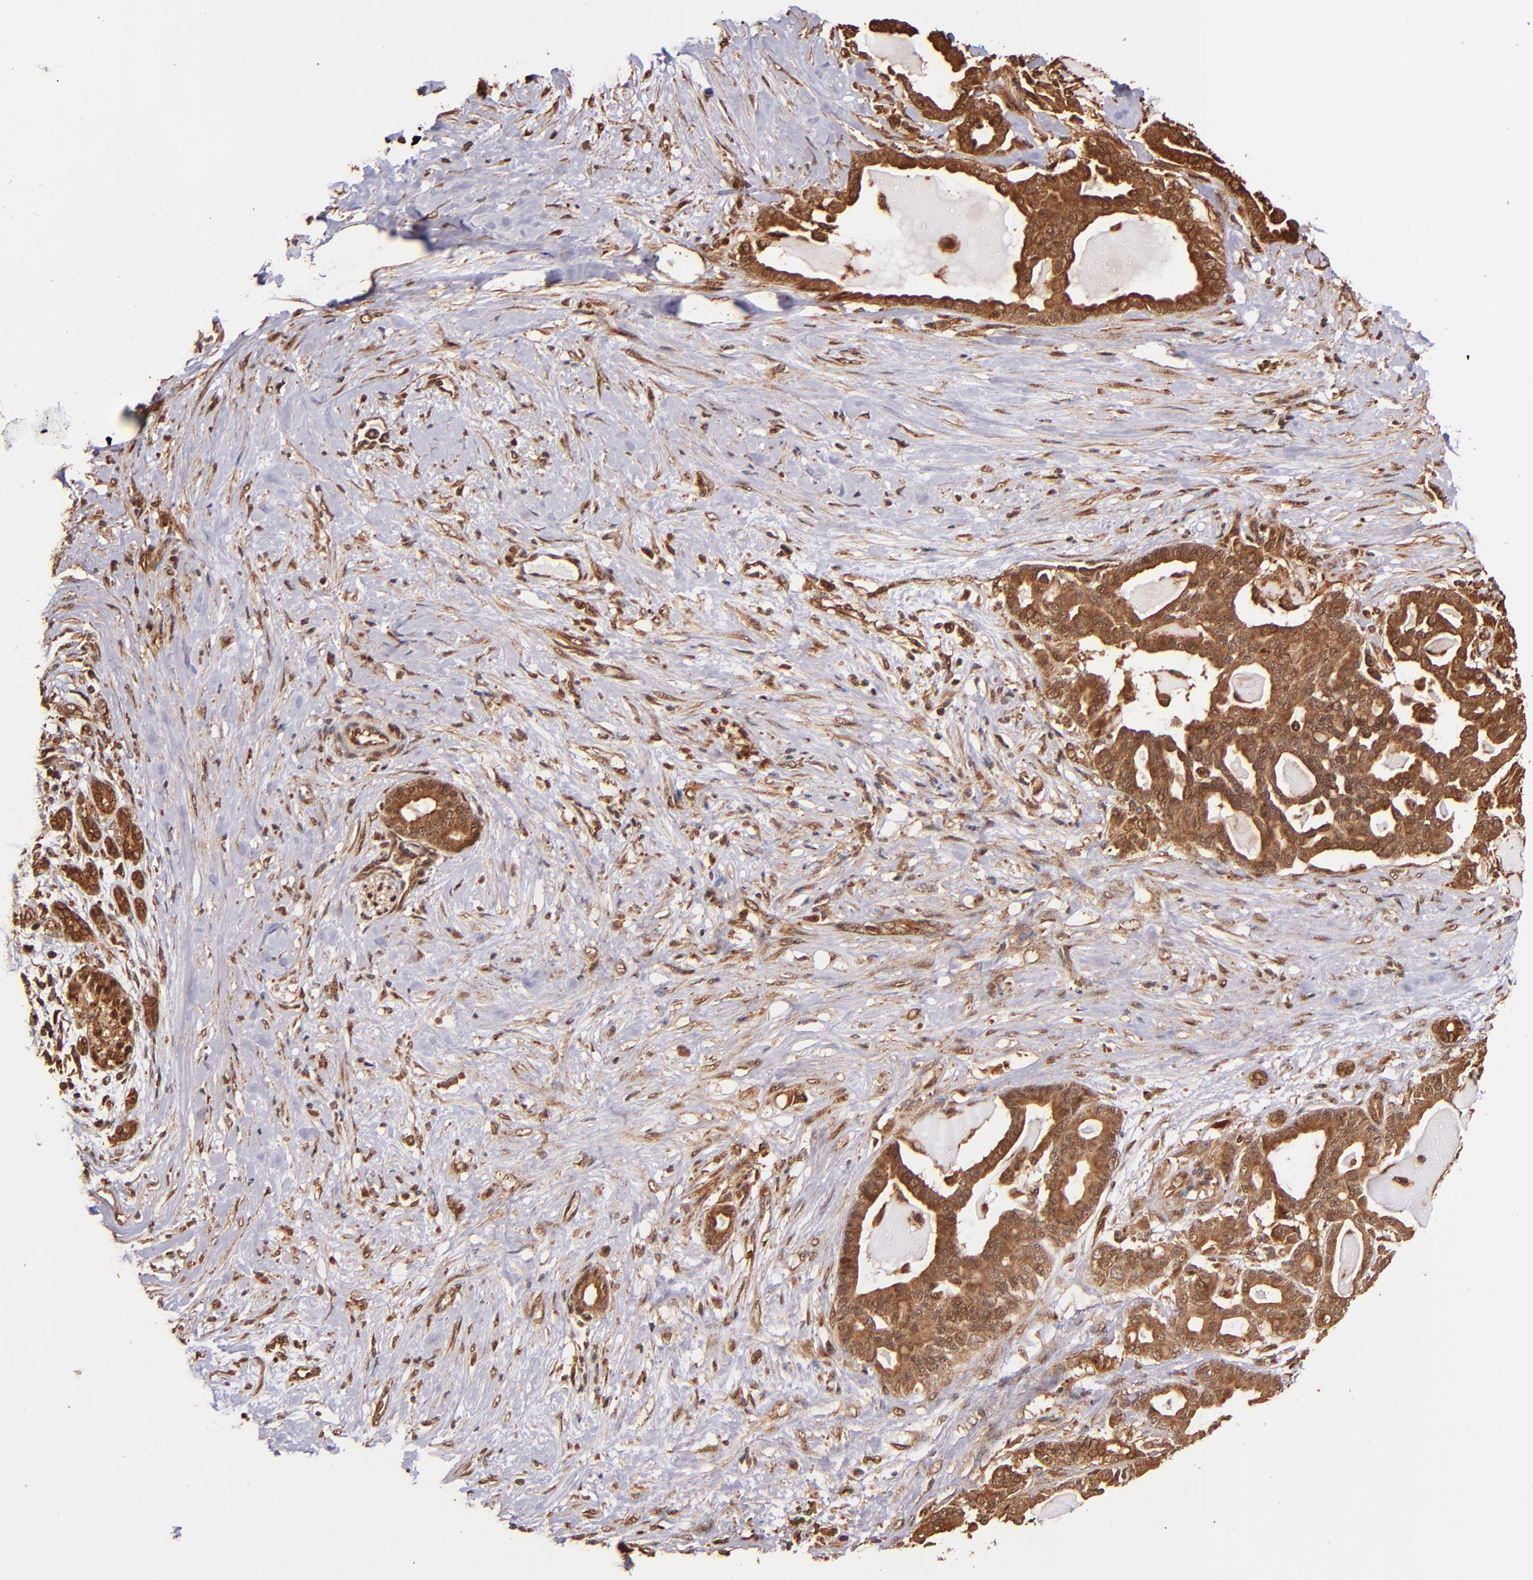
{"staining": {"intensity": "strong", "quantity": ">75%", "location": "cytoplasmic/membranous"}, "tissue": "pancreatic cancer", "cell_type": "Tumor cells", "image_type": "cancer", "snomed": [{"axis": "morphology", "description": "Adenocarcinoma, NOS"}, {"axis": "topography", "description": "Pancreas"}], "caption": "A high amount of strong cytoplasmic/membranous positivity is seen in about >75% of tumor cells in pancreatic adenocarcinoma tissue.", "gene": "STX8", "patient": {"sex": "male", "age": 63}}